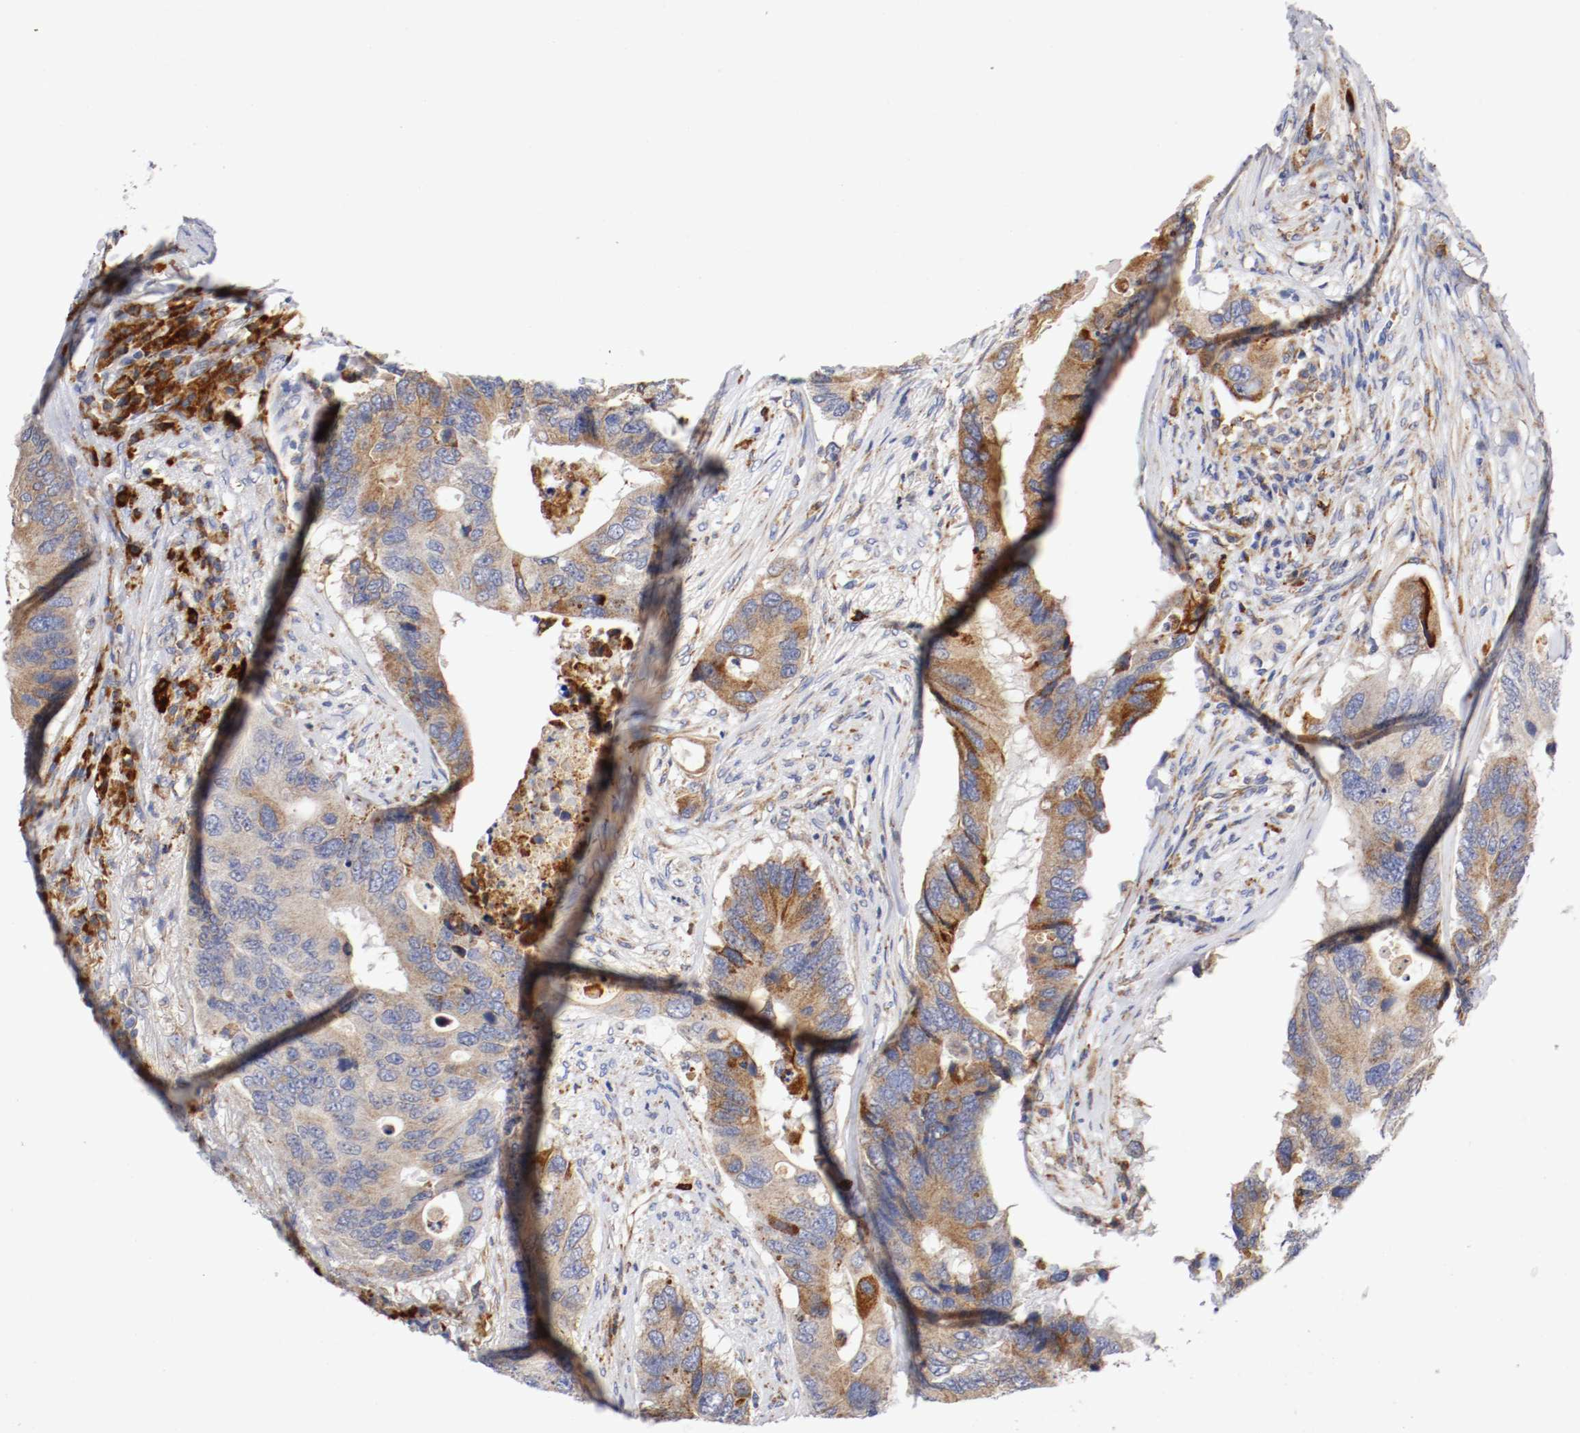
{"staining": {"intensity": "moderate", "quantity": ">75%", "location": "cytoplasmic/membranous"}, "tissue": "colorectal cancer", "cell_type": "Tumor cells", "image_type": "cancer", "snomed": [{"axis": "morphology", "description": "Adenocarcinoma, NOS"}, {"axis": "topography", "description": "Colon"}], "caption": "This histopathology image displays immunohistochemistry (IHC) staining of human adenocarcinoma (colorectal), with medium moderate cytoplasmic/membranous expression in about >75% of tumor cells.", "gene": "TRAF2", "patient": {"sex": "male", "age": 71}}